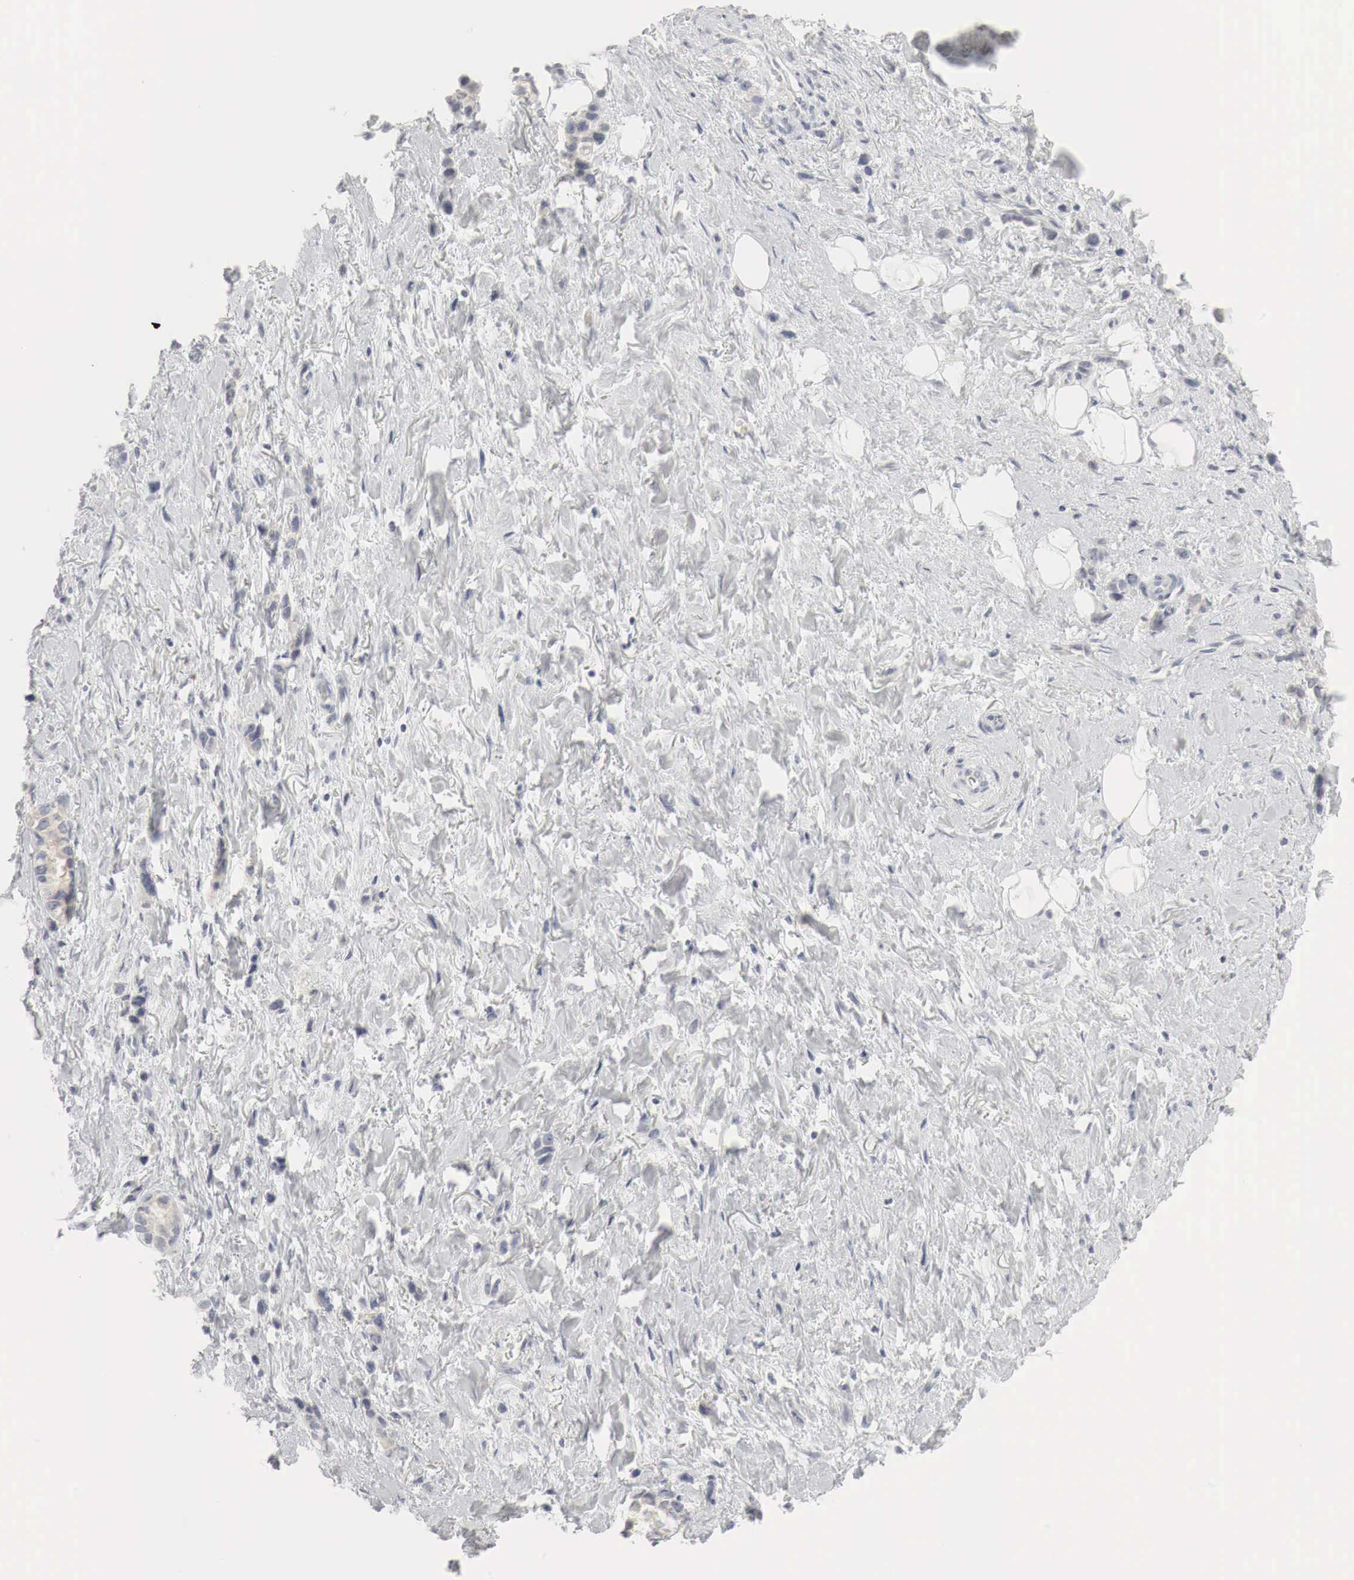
{"staining": {"intensity": "negative", "quantity": "none", "location": "none"}, "tissue": "stomach cancer", "cell_type": "Tumor cells", "image_type": "cancer", "snomed": [{"axis": "morphology", "description": "Adenocarcinoma, NOS"}, {"axis": "topography", "description": "Stomach, upper"}], "caption": "High power microscopy image of an IHC histopathology image of stomach adenocarcinoma, revealing no significant expression in tumor cells.", "gene": "TP63", "patient": {"sex": "male", "age": 76}}